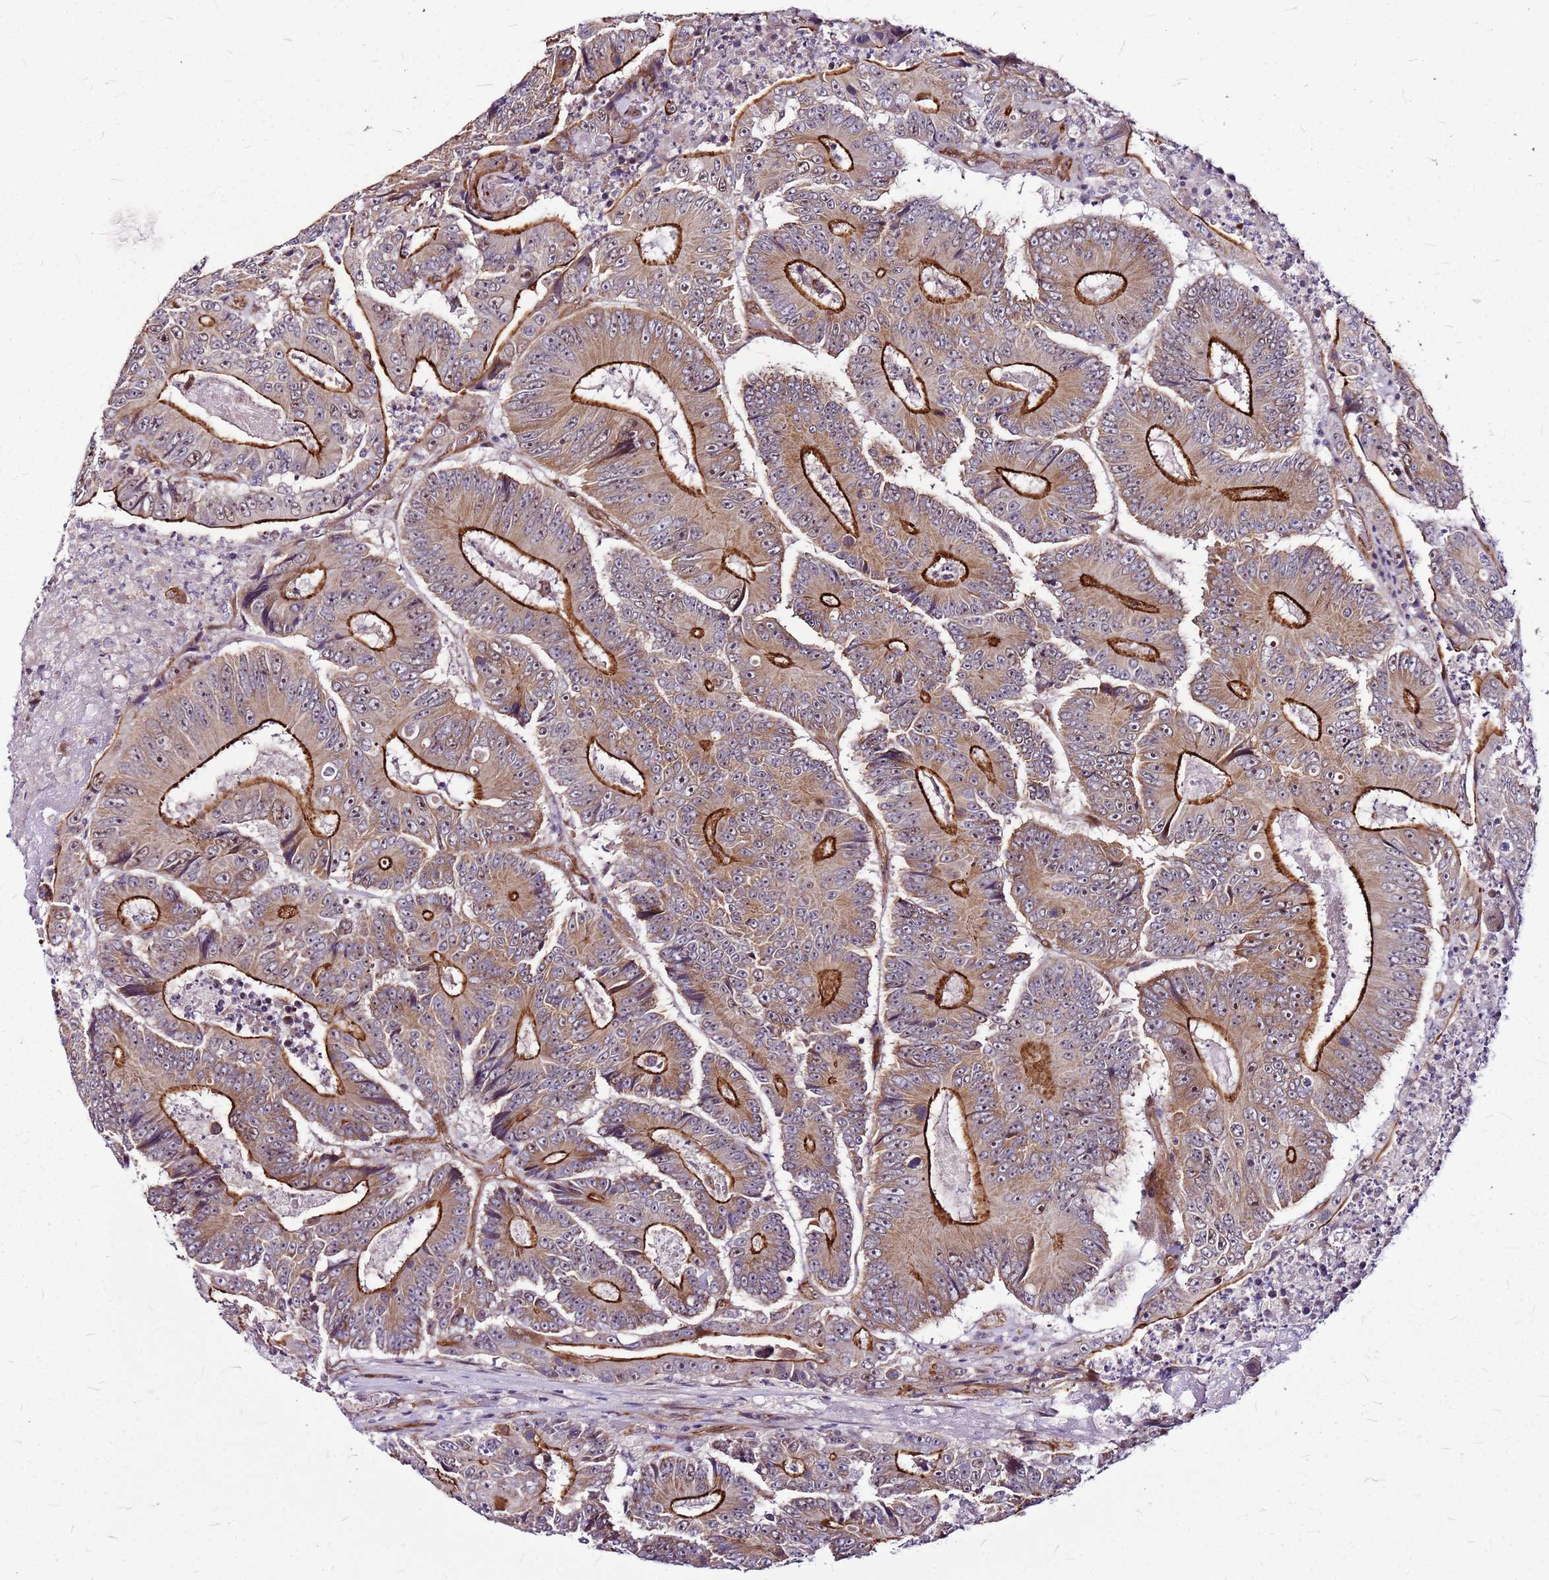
{"staining": {"intensity": "strong", "quantity": ">75%", "location": "cytoplasmic/membranous"}, "tissue": "colorectal cancer", "cell_type": "Tumor cells", "image_type": "cancer", "snomed": [{"axis": "morphology", "description": "Adenocarcinoma, NOS"}, {"axis": "topography", "description": "Colon"}], "caption": "Colorectal cancer tissue exhibits strong cytoplasmic/membranous staining in approximately >75% of tumor cells, visualized by immunohistochemistry.", "gene": "TOPAZ1", "patient": {"sex": "male", "age": 83}}